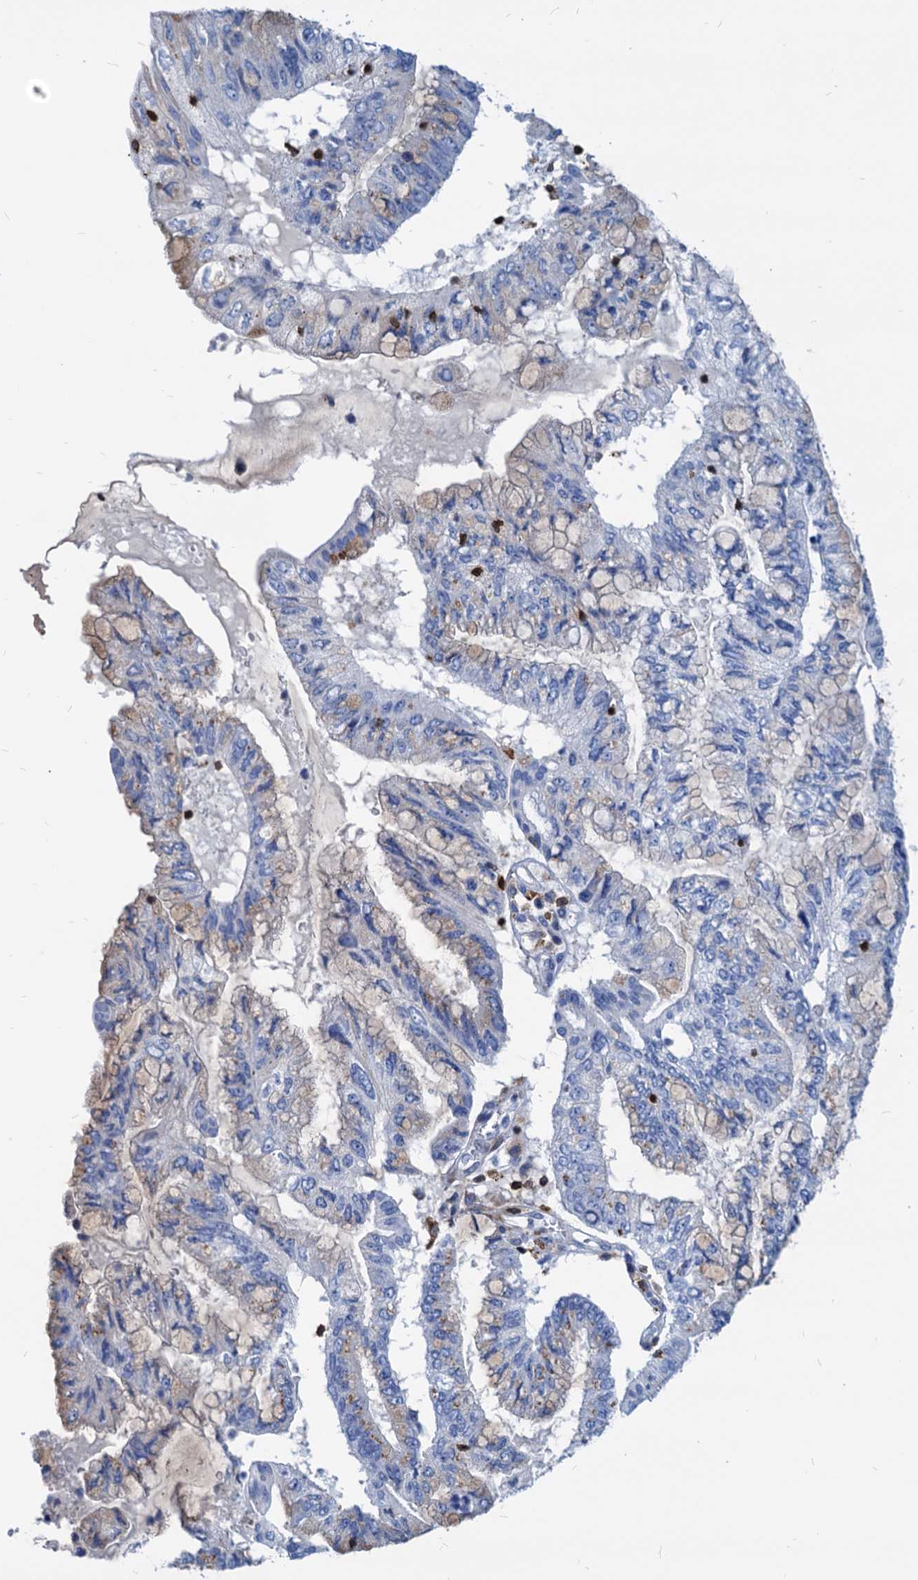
{"staining": {"intensity": "weak", "quantity": "<25%", "location": "cytoplasmic/membranous"}, "tissue": "pancreatic cancer", "cell_type": "Tumor cells", "image_type": "cancer", "snomed": [{"axis": "morphology", "description": "Adenocarcinoma, NOS"}, {"axis": "topography", "description": "Pancreas"}], "caption": "The histopathology image exhibits no significant expression in tumor cells of pancreatic cancer (adenocarcinoma).", "gene": "LCP2", "patient": {"sex": "female", "age": 73}}